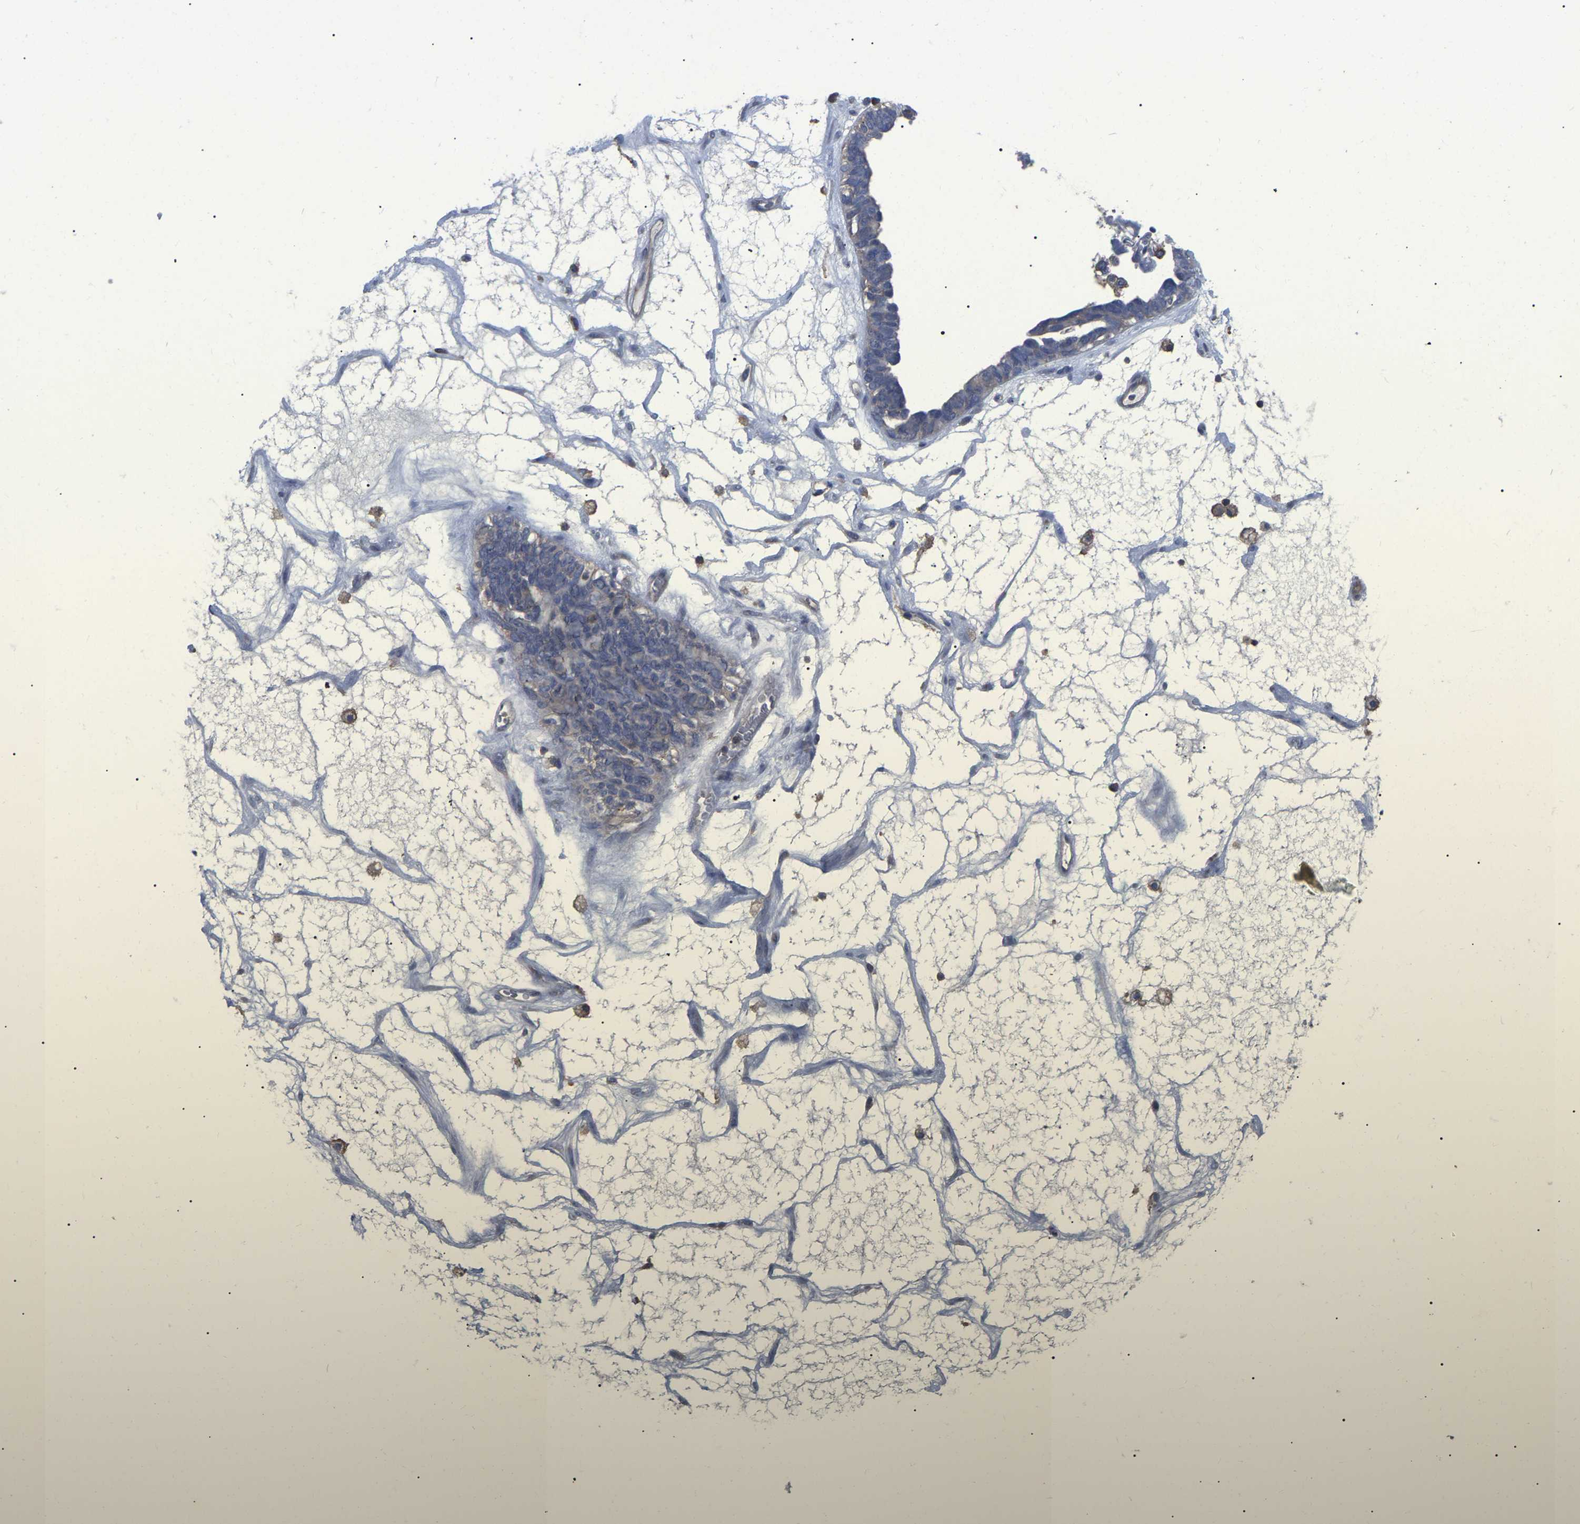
{"staining": {"intensity": "negative", "quantity": "none", "location": "none"}, "tissue": "ovarian cancer", "cell_type": "Tumor cells", "image_type": "cancer", "snomed": [{"axis": "morphology", "description": "Cystadenocarcinoma, serous, NOS"}, {"axis": "topography", "description": "Ovary"}], "caption": "This micrograph is of ovarian serous cystadenocarcinoma stained with immunohistochemistry (IHC) to label a protein in brown with the nuclei are counter-stained blue. There is no staining in tumor cells. (Brightfield microscopy of DAB (3,3'-diaminobenzidine) immunohistochemistry at high magnification).", "gene": "FAM171A2", "patient": {"sex": "female", "age": 79}}